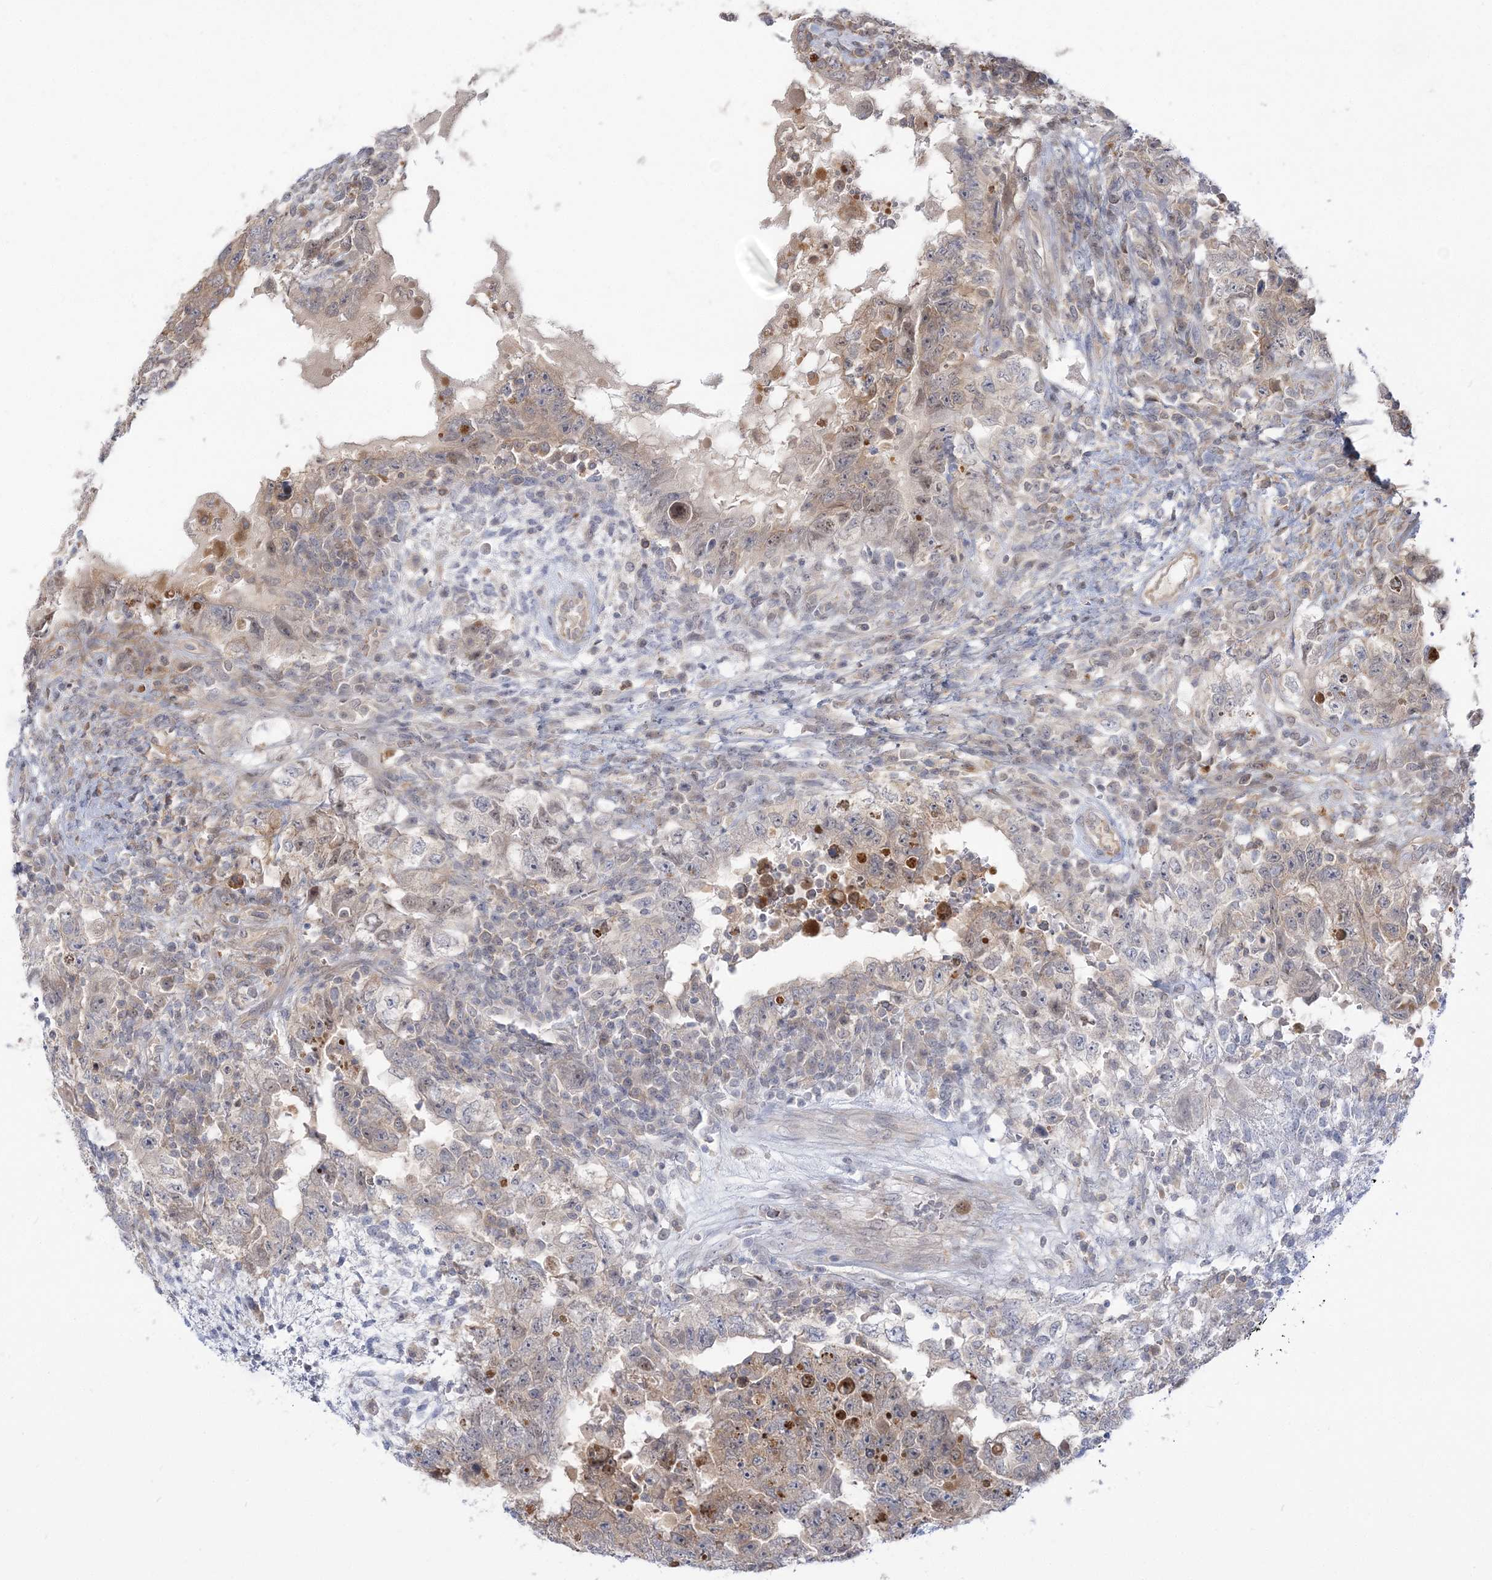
{"staining": {"intensity": "moderate", "quantity": "<25%", "location": "cytoplasmic/membranous"}, "tissue": "testis cancer", "cell_type": "Tumor cells", "image_type": "cancer", "snomed": [{"axis": "morphology", "description": "Carcinoma, Embryonal, NOS"}, {"axis": "topography", "description": "Testis"}], "caption": "This image demonstrates IHC staining of testis cancer, with low moderate cytoplasmic/membranous staining in approximately <25% of tumor cells.", "gene": "THADA", "patient": {"sex": "male", "age": 26}}